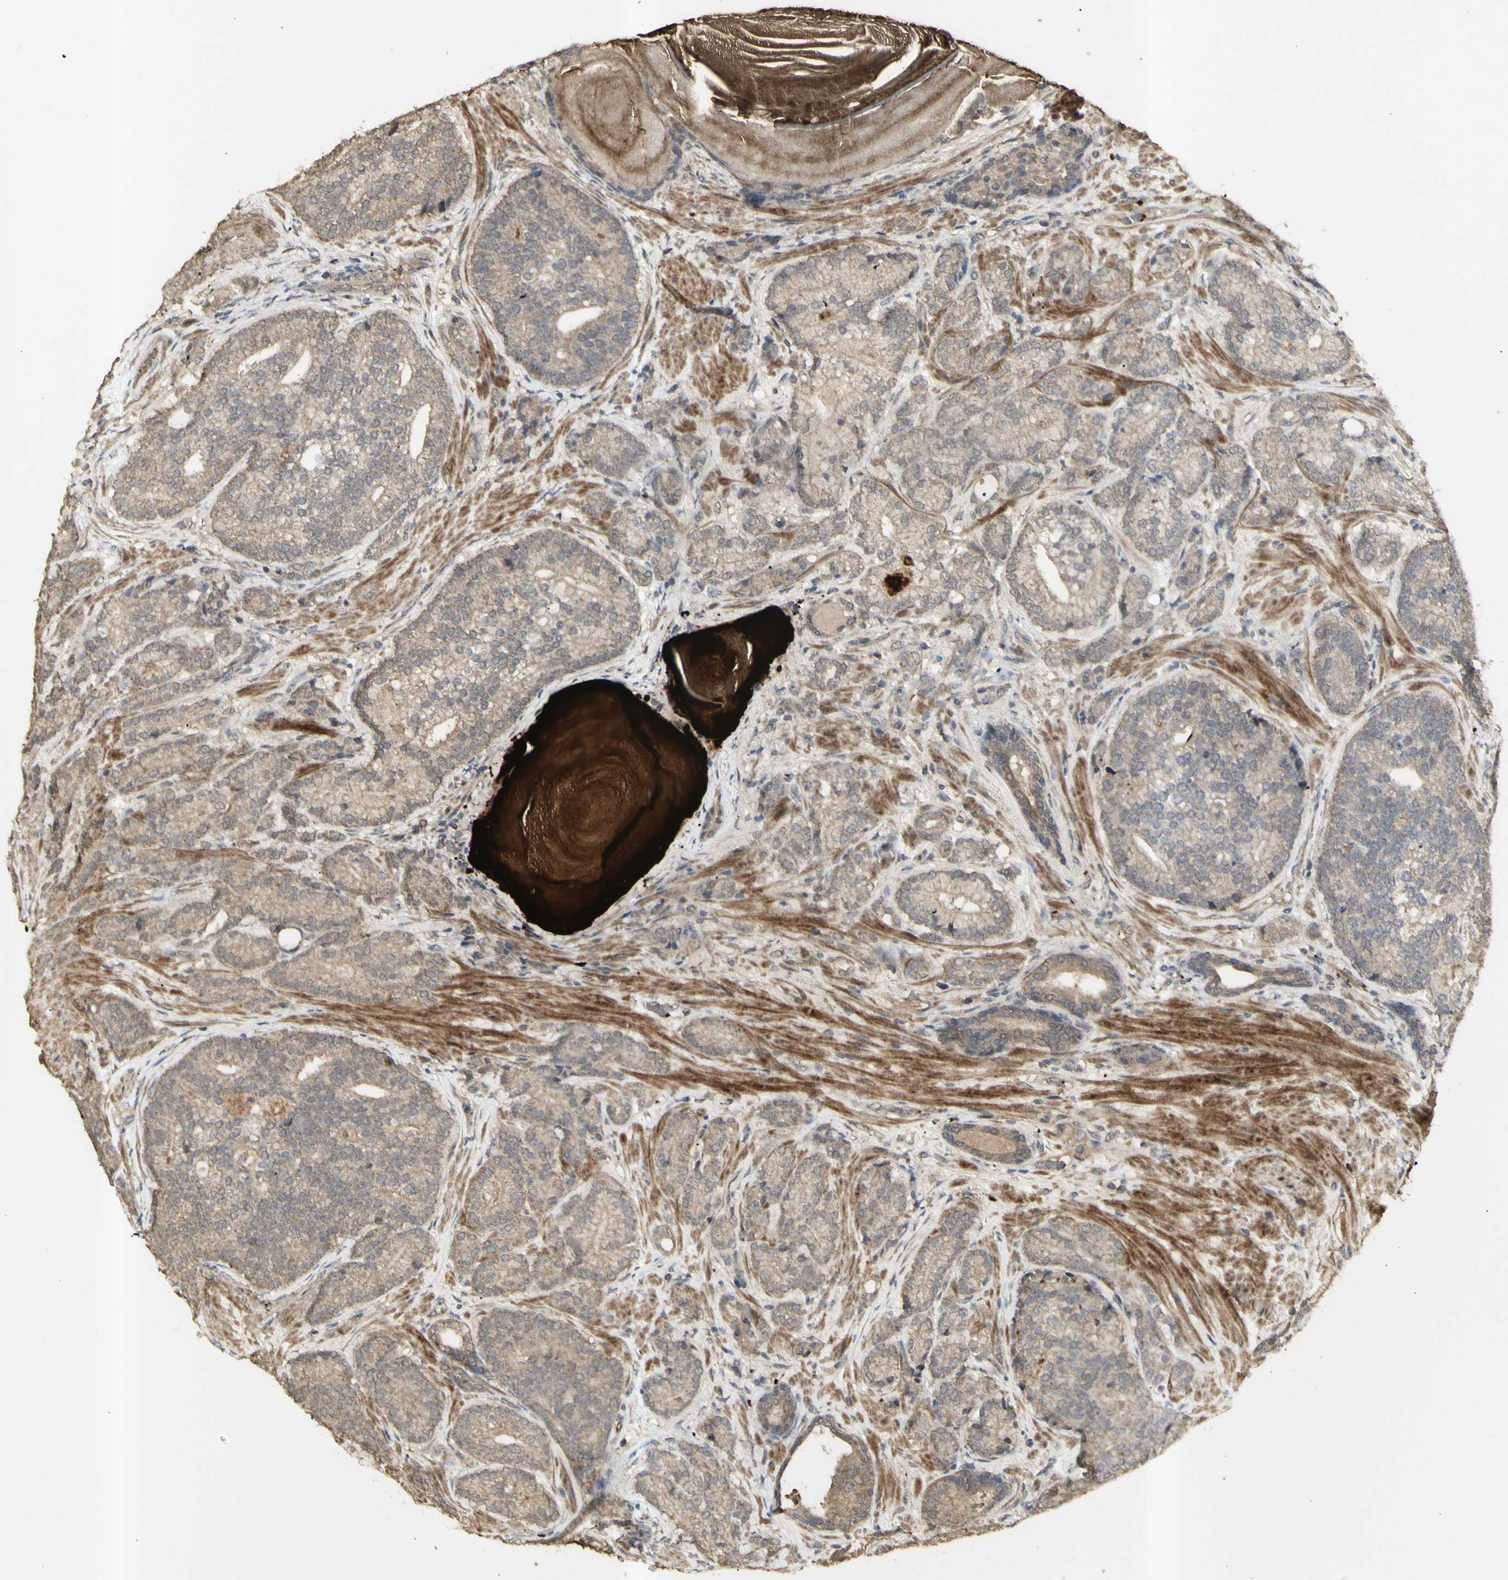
{"staining": {"intensity": "weak", "quantity": ">75%", "location": "cytoplasmic/membranous"}, "tissue": "prostate cancer", "cell_type": "Tumor cells", "image_type": "cancer", "snomed": [{"axis": "morphology", "description": "Adenocarcinoma, High grade"}, {"axis": "topography", "description": "Prostate"}], "caption": "A brown stain highlights weak cytoplasmic/membranous staining of a protein in prostate cancer tumor cells. The staining was performed using DAB (3,3'-diaminobenzidine), with brown indicating positive protein expression. Nuclei are stained blue with hematoxylin.", "gene": "ALOX12", "patient": {"sex": "male", "age": 61}}